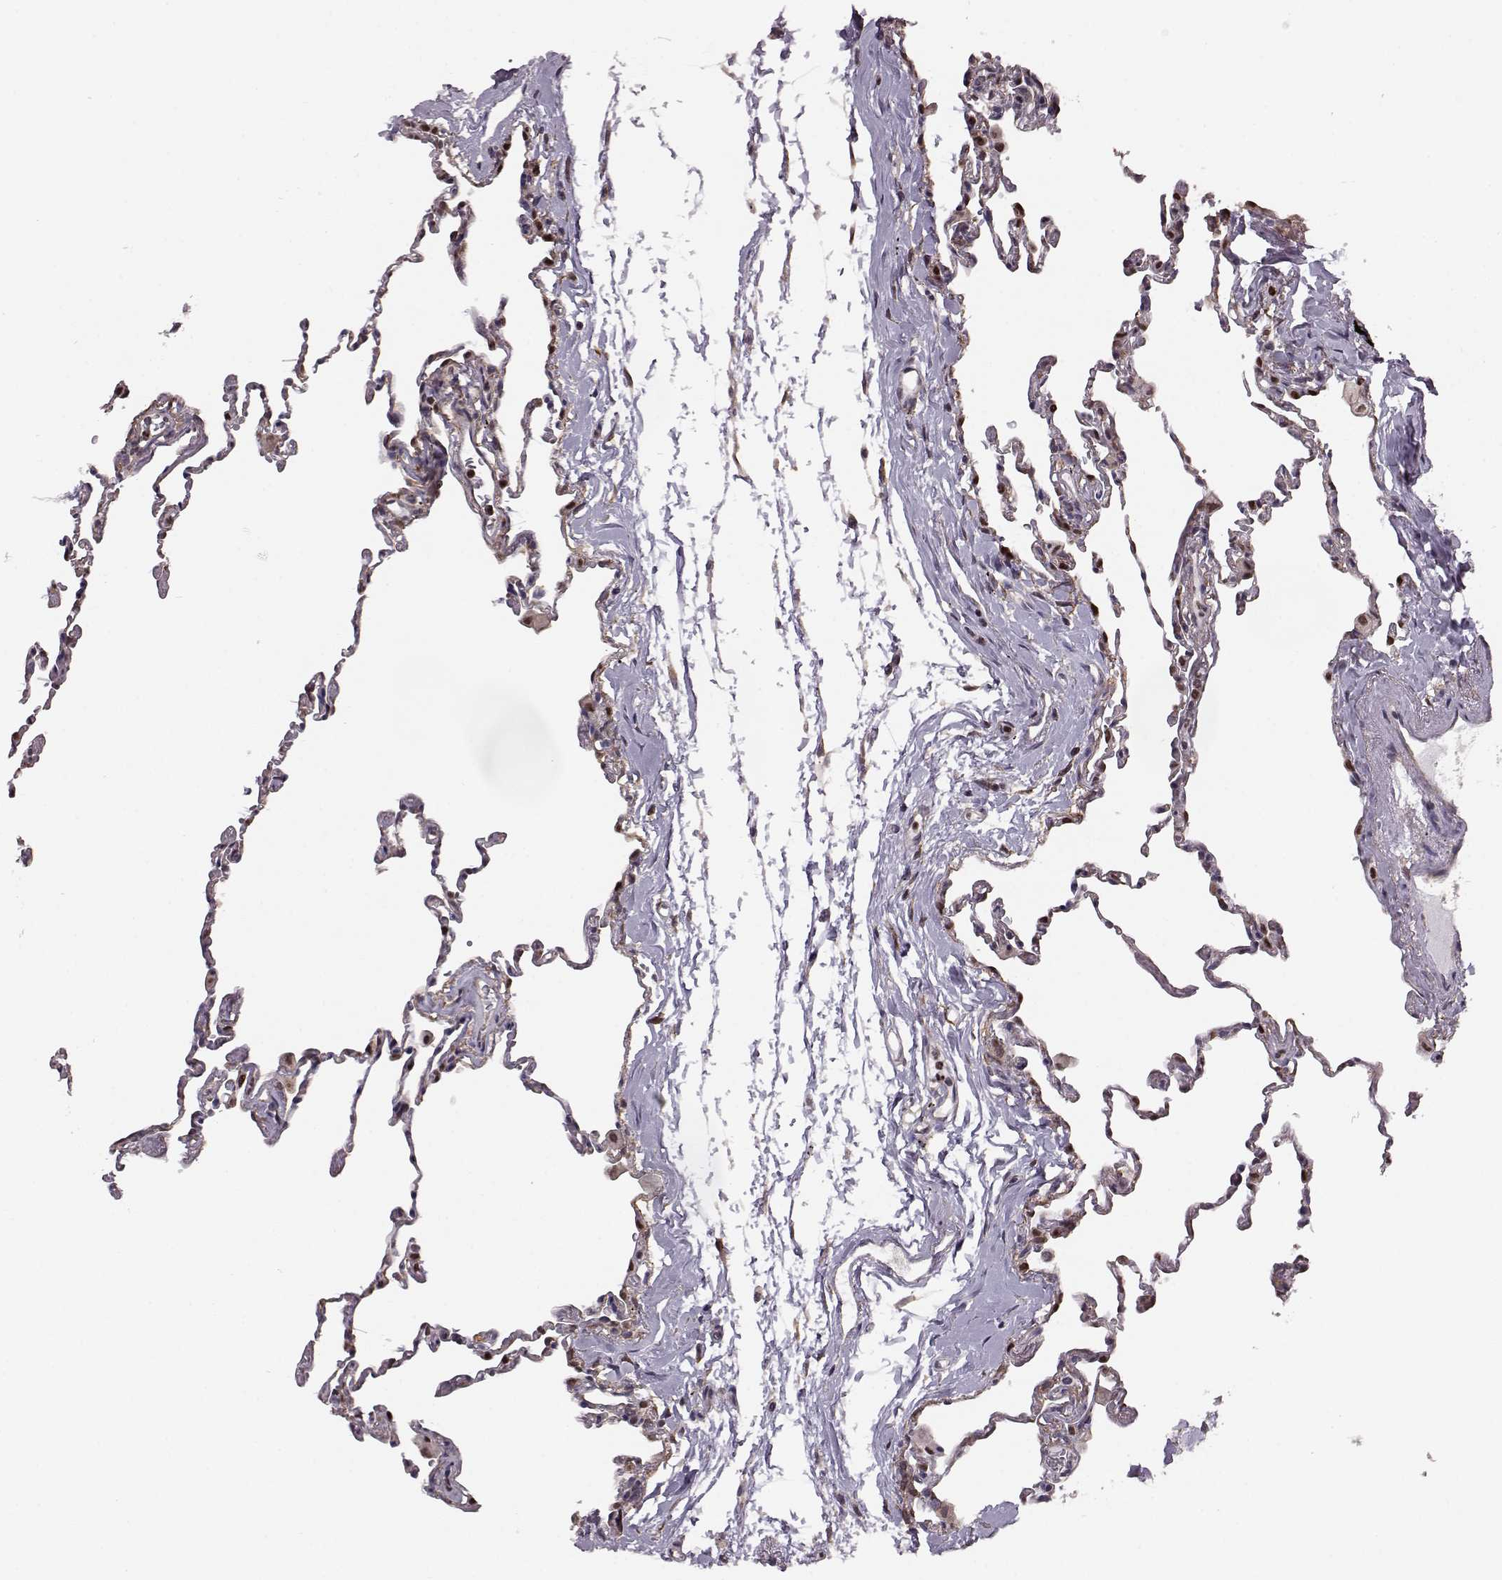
{"staining": {"intensity": "strong", "quantity": "25%-75%", "location": "nuclear"}, "tissue": "lung", "cell_type": "Alveolar cells", "image_type": "normal", "snomed": [{"axis": "morphology", "description": "Normal tissue, NOS"}, {"axis": "topography", "description": "Lung"}], "caption": "Lung stained for a protein (brown) displays strong nuclear positive staining in approximately 25%-75% of alveolar cells.", "gene": "KLF6", "patient": {"sex": "female", "age": 57}}